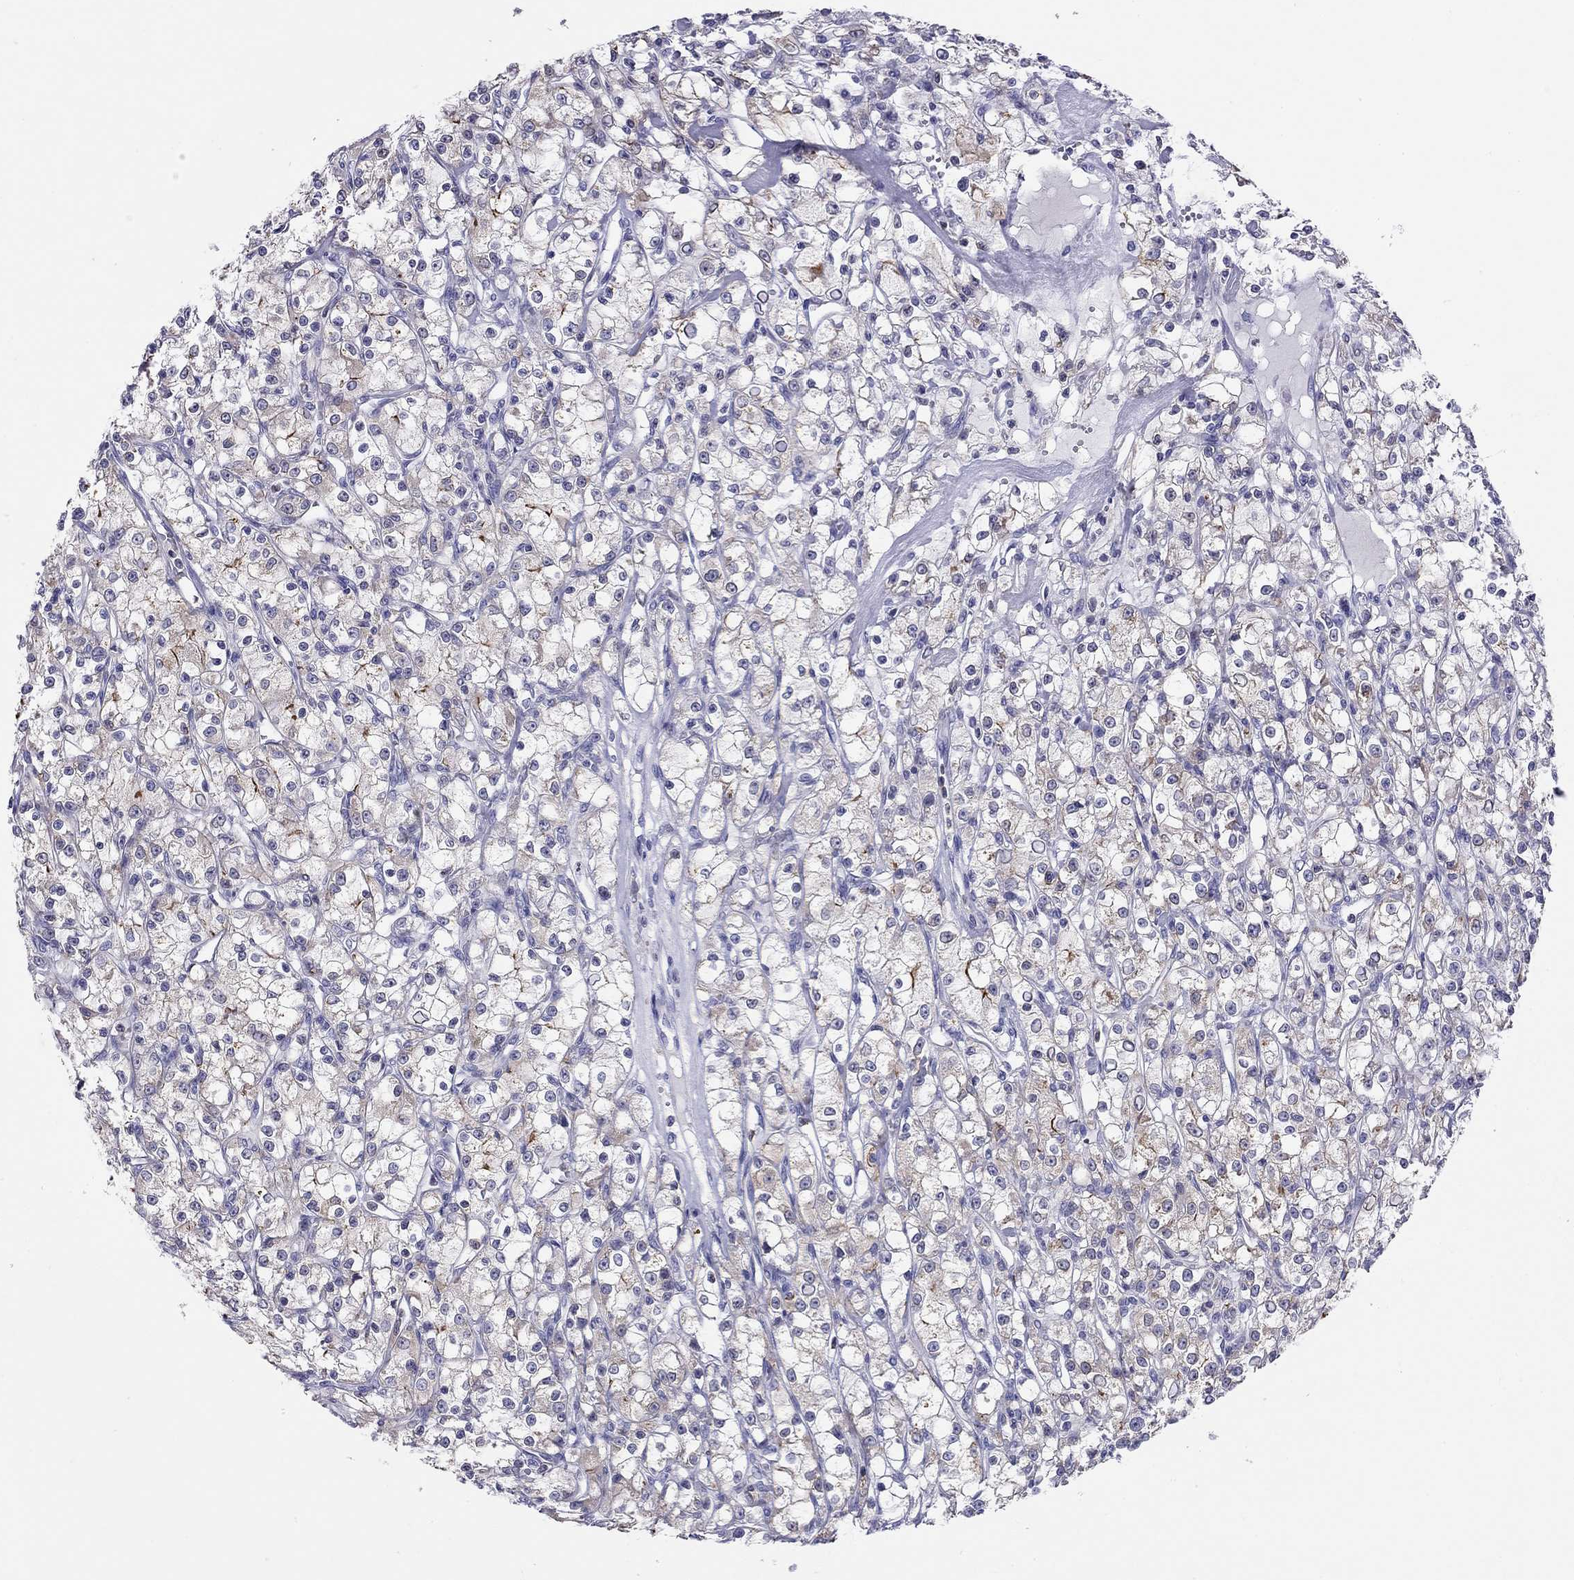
{"staining": {"intensity": "negative", "quantity": "none", "location": "none"}, "tissue": "renal cancer", "cell_type": "Tumor cells", "image_type": "cancer", "snomed": [{"axis": "morphology", "description": "Adenocarcinoma, NOS"}, {"axis": "topography", "description": "Kidney"}], "caption": "A micrograph of human renal cancer is negative for staining in tumor cells.", "gene": "SLC46A2", "patient": {"sex": "female", "age": 59}}